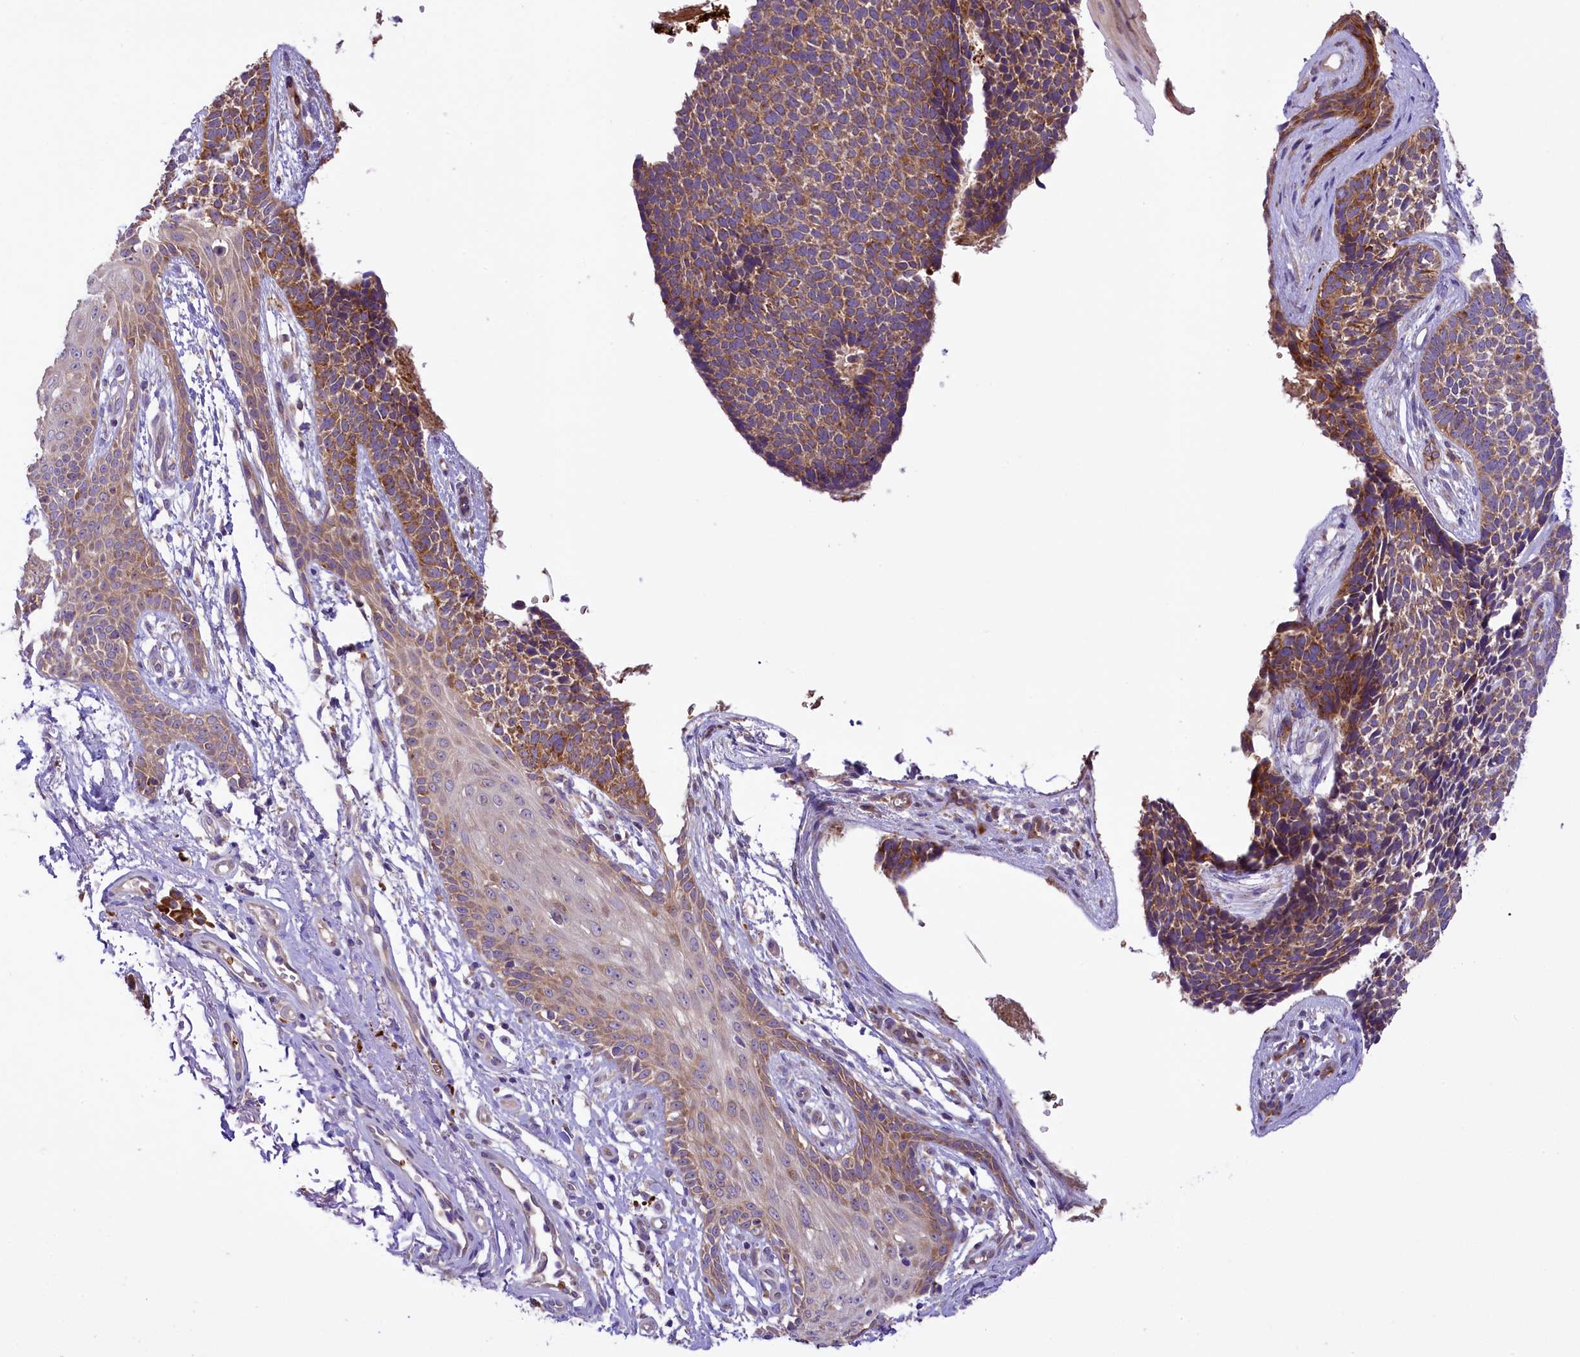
{"staining": {"intensity": "moderate", "quantity": ">75%", "location": "cytoplasmic/membranous"}, "tissue": "skin cancer", "cell_type": "Tumor cells", "image_type": "cancer", "snomed": [{"axis": "morphology", "description": "Basal cell carcinoma"}, {"axis": "topography", "description": "Skin"}], "caption": "Tumor cells exhibit moderate cytoplasmic/membranous staining in approximately >75% of cells in skin cancer (basal cell carcinoma).", "gene": "LARP4", "patient": {"sex": "female", "age": 84}}